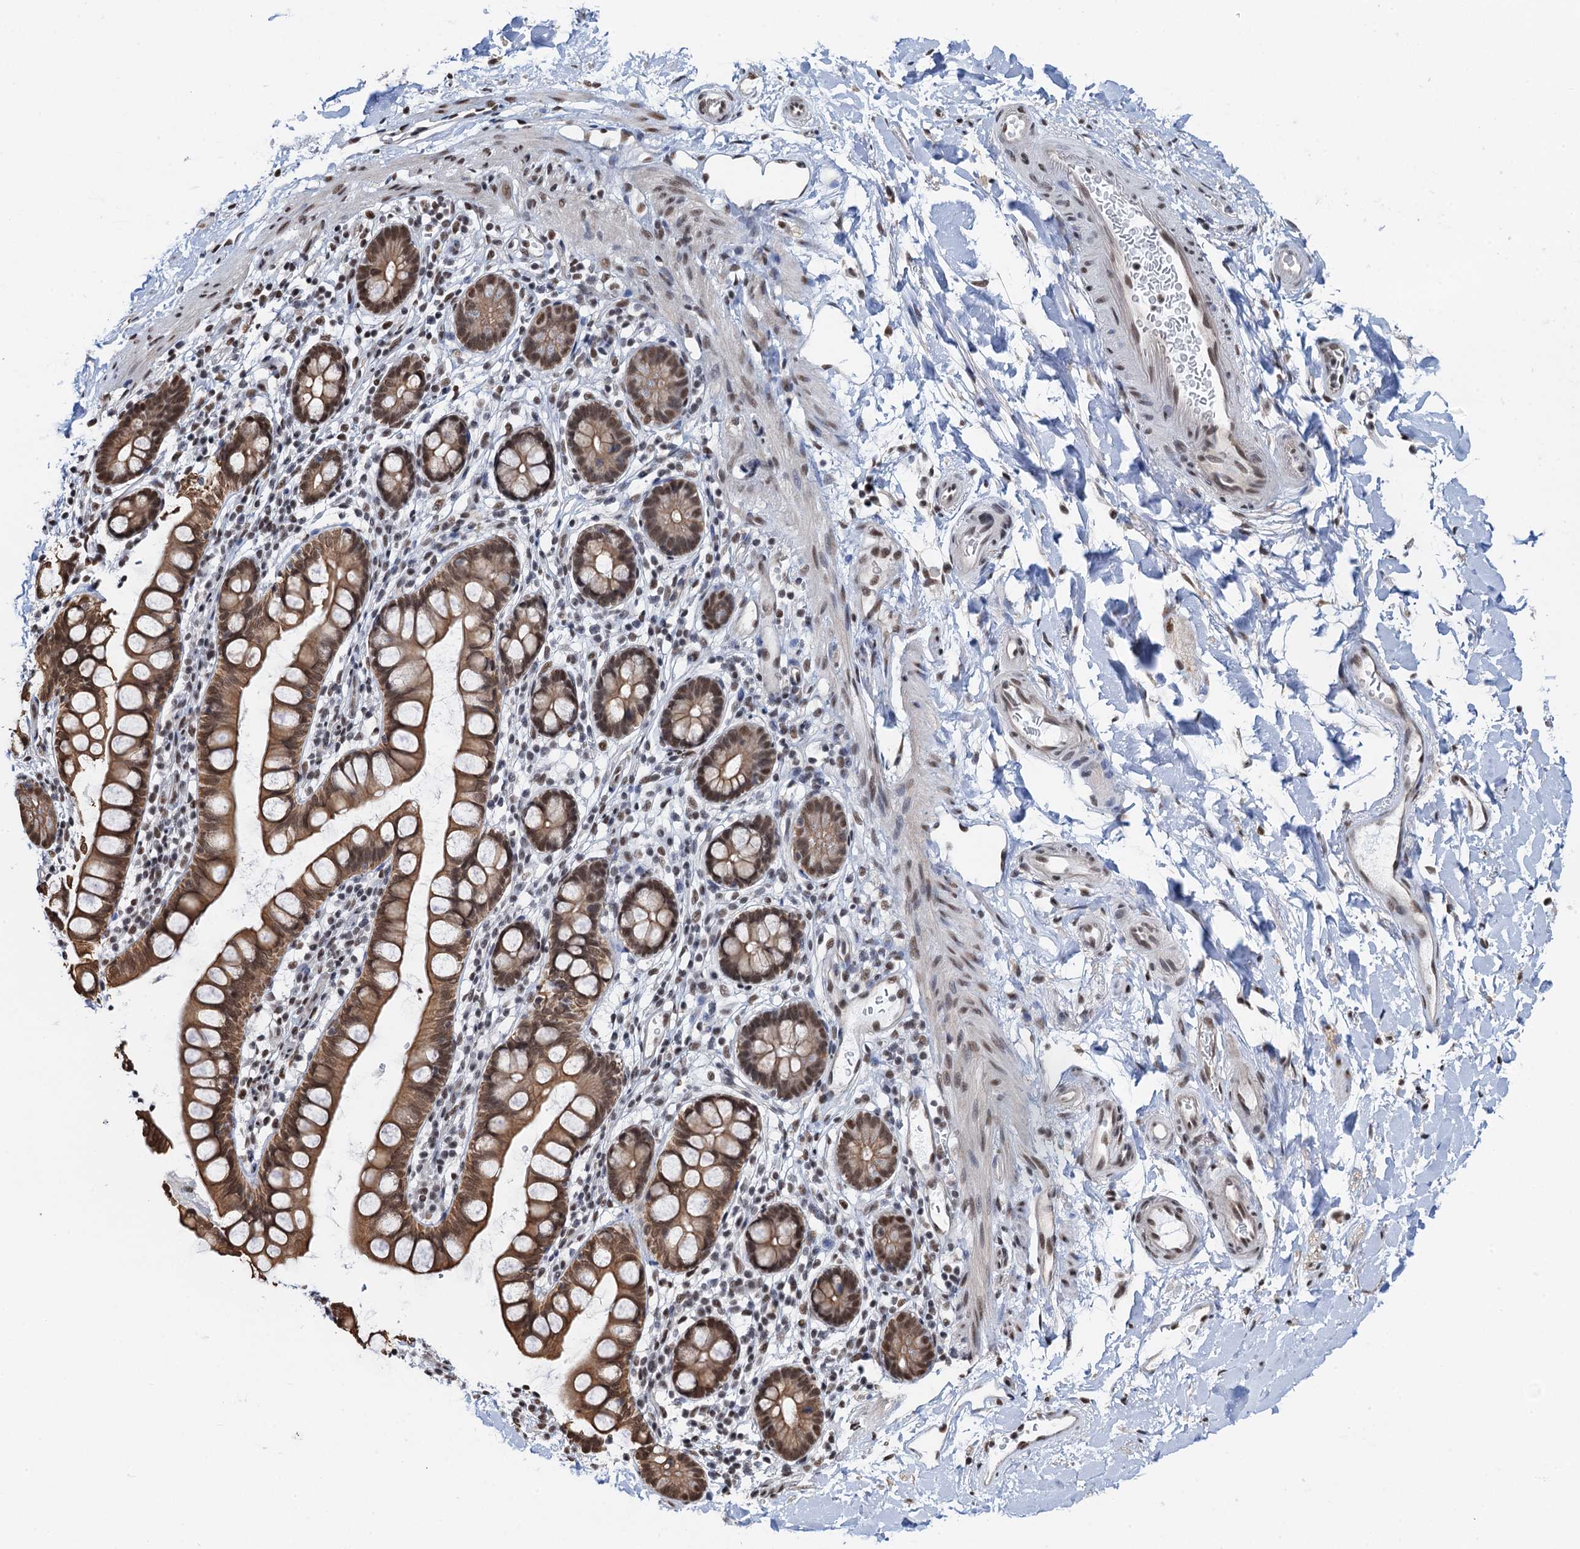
{"staining": {"intensity": "moderate", "quantity": ">75%", "location": "nuclear"}, "tissue": "smooth muscle", "cell_type": "Smooth muscle cells", "image_type": "normal", "snomed": [{"axis": "morphology", "description": "Normal tissue, NOS"}, {"axis": "topography", "description": "Smooth muscle"}, {"axis": "topography", "description": "Small intestine"}], "caption": "A high-resolution photomicrograph shows immunohistochemistry staining of benign smooth muscle, which reveals moderate nuclear positivity in about >75% of smooth muscle cells. (IHC, brightfield microscopy, high magnification).", "gene": "ZNF609", "patient": {"sex": "female", "age": 84}}